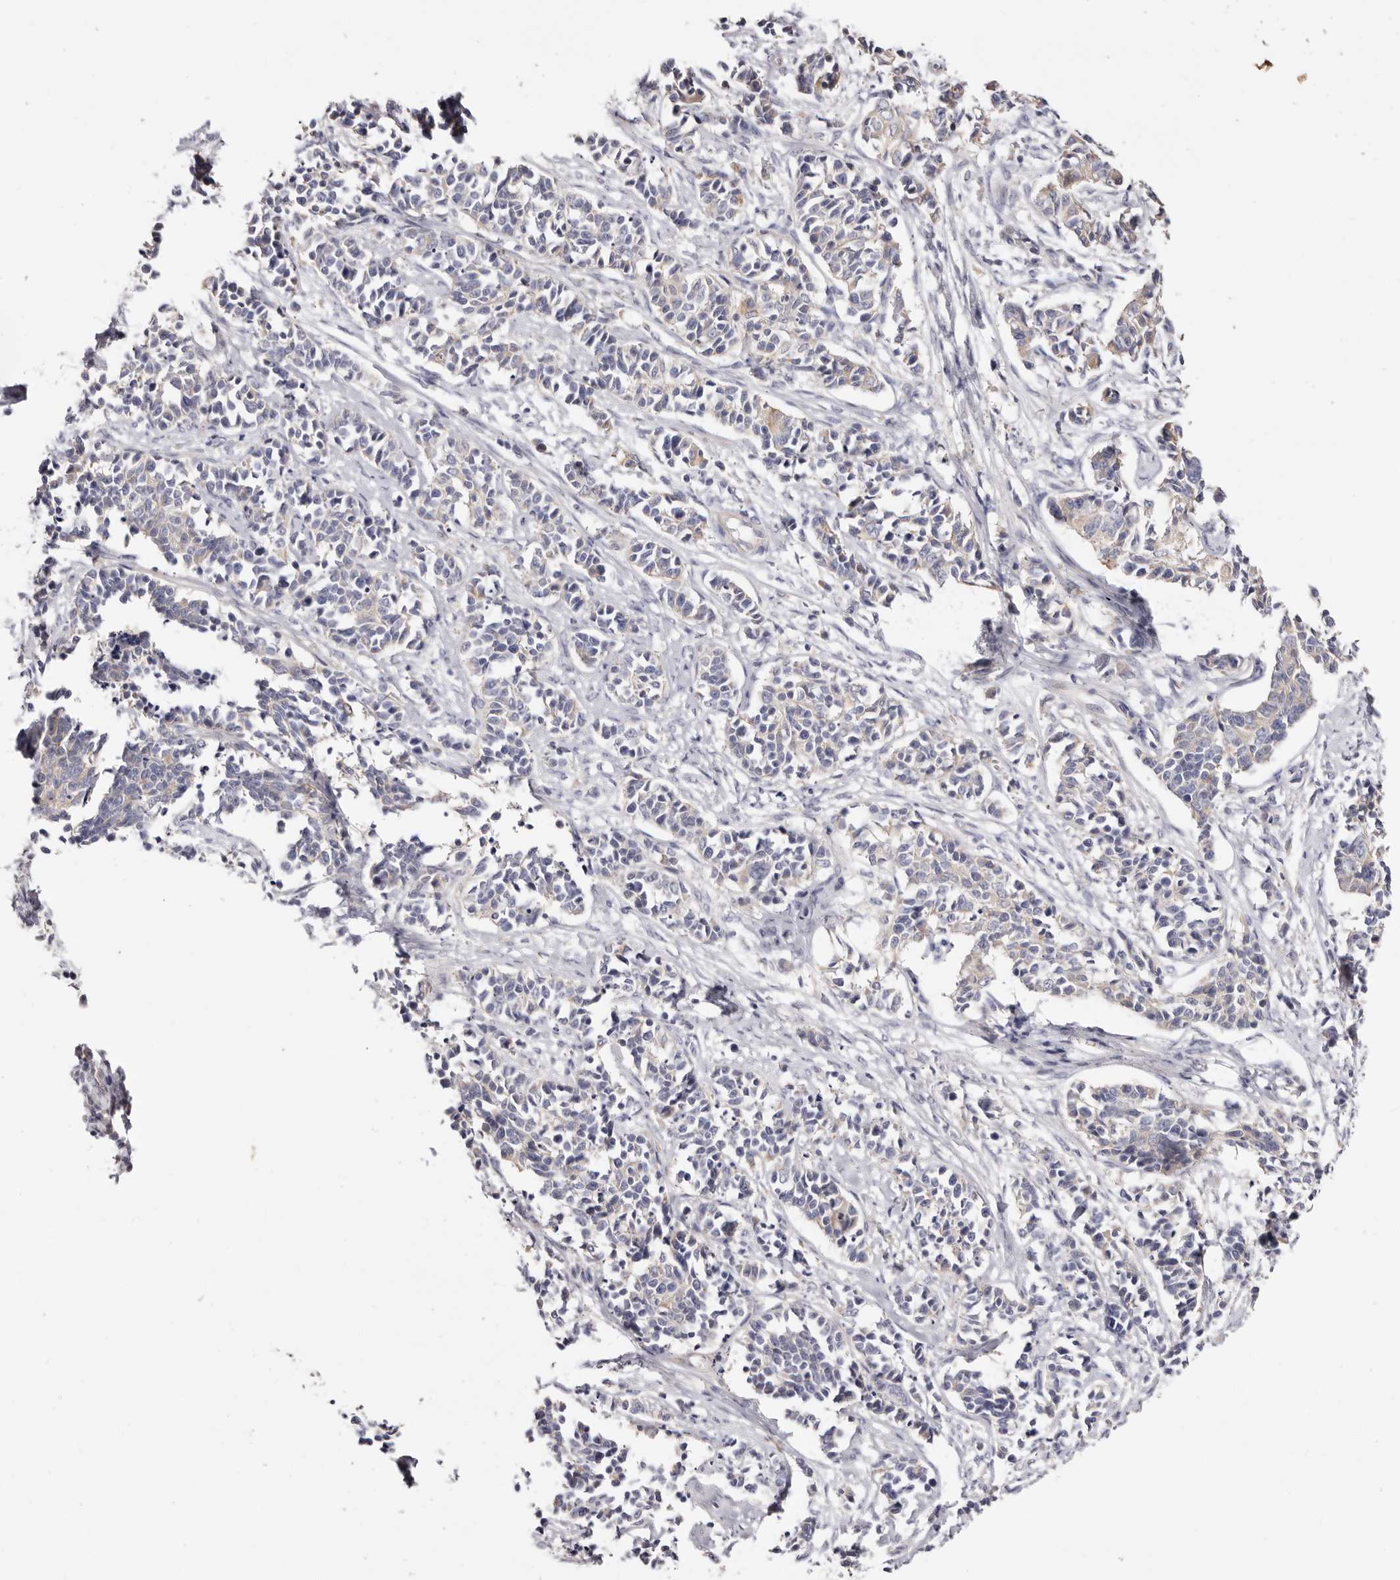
{"staining": {"intensity": "negative", "quantity": "none", "location": "none"}, "tissue": "cervical cancer", "cell_type": "Tumor cells", "image_type": "cancer", "snomed": [{"axis": "morphology", "description": "Normal tissue, NOS"}, {"axis": "morphology", "description": "Squamous cell carcinoma, NOS"}, {"axis": "topography", "description": "Cervix"}], "caption": "A high-resolution image shows IHC staining of squamous cell carcinoma (cervical), which reveals no significant expression in tumor cells.", "gene": "STK16", "patient": {"sex": "female", "age": 35}}